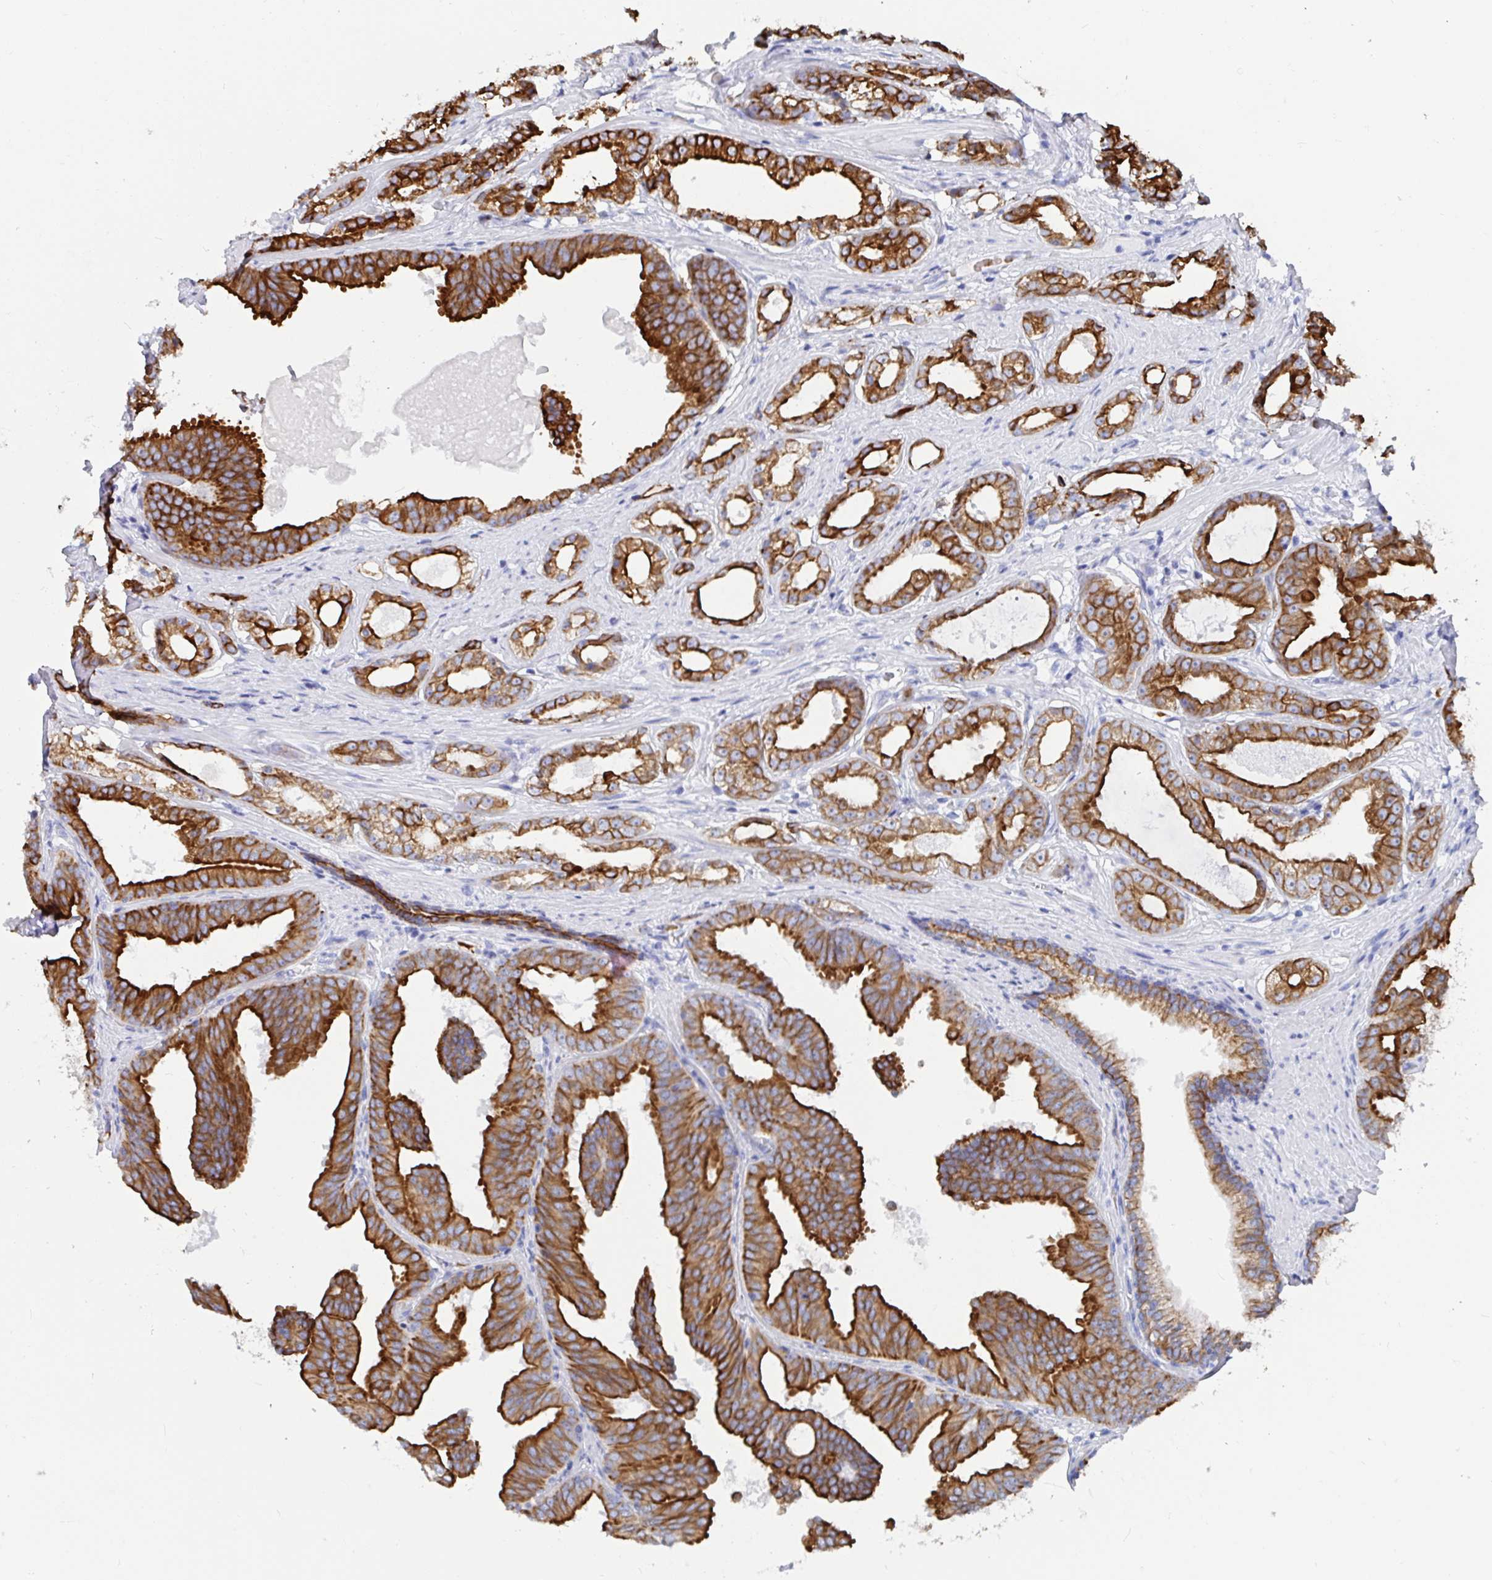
{"staining": {"intensity": "strong", "quantity": ">75%", "location": "cytoplasmic/membranous"}, "tissue": "prostate cancer", "cell_type": "Tumor cells", "image_type": "cancer", "snomed": [{"axis": "morphology", "description": "Adenocarcinoma, Low grade"}, {"axis": "topography", "description": "Prostate"}], "caption": "An image of low-grade adenocarcinoma (prostate) stained for a protein exhibits strong cytoplasmic/membranous brown staining in tumor cells.", "gene": "CLDN8", "patient": {"sex": "male", "age": 65}}